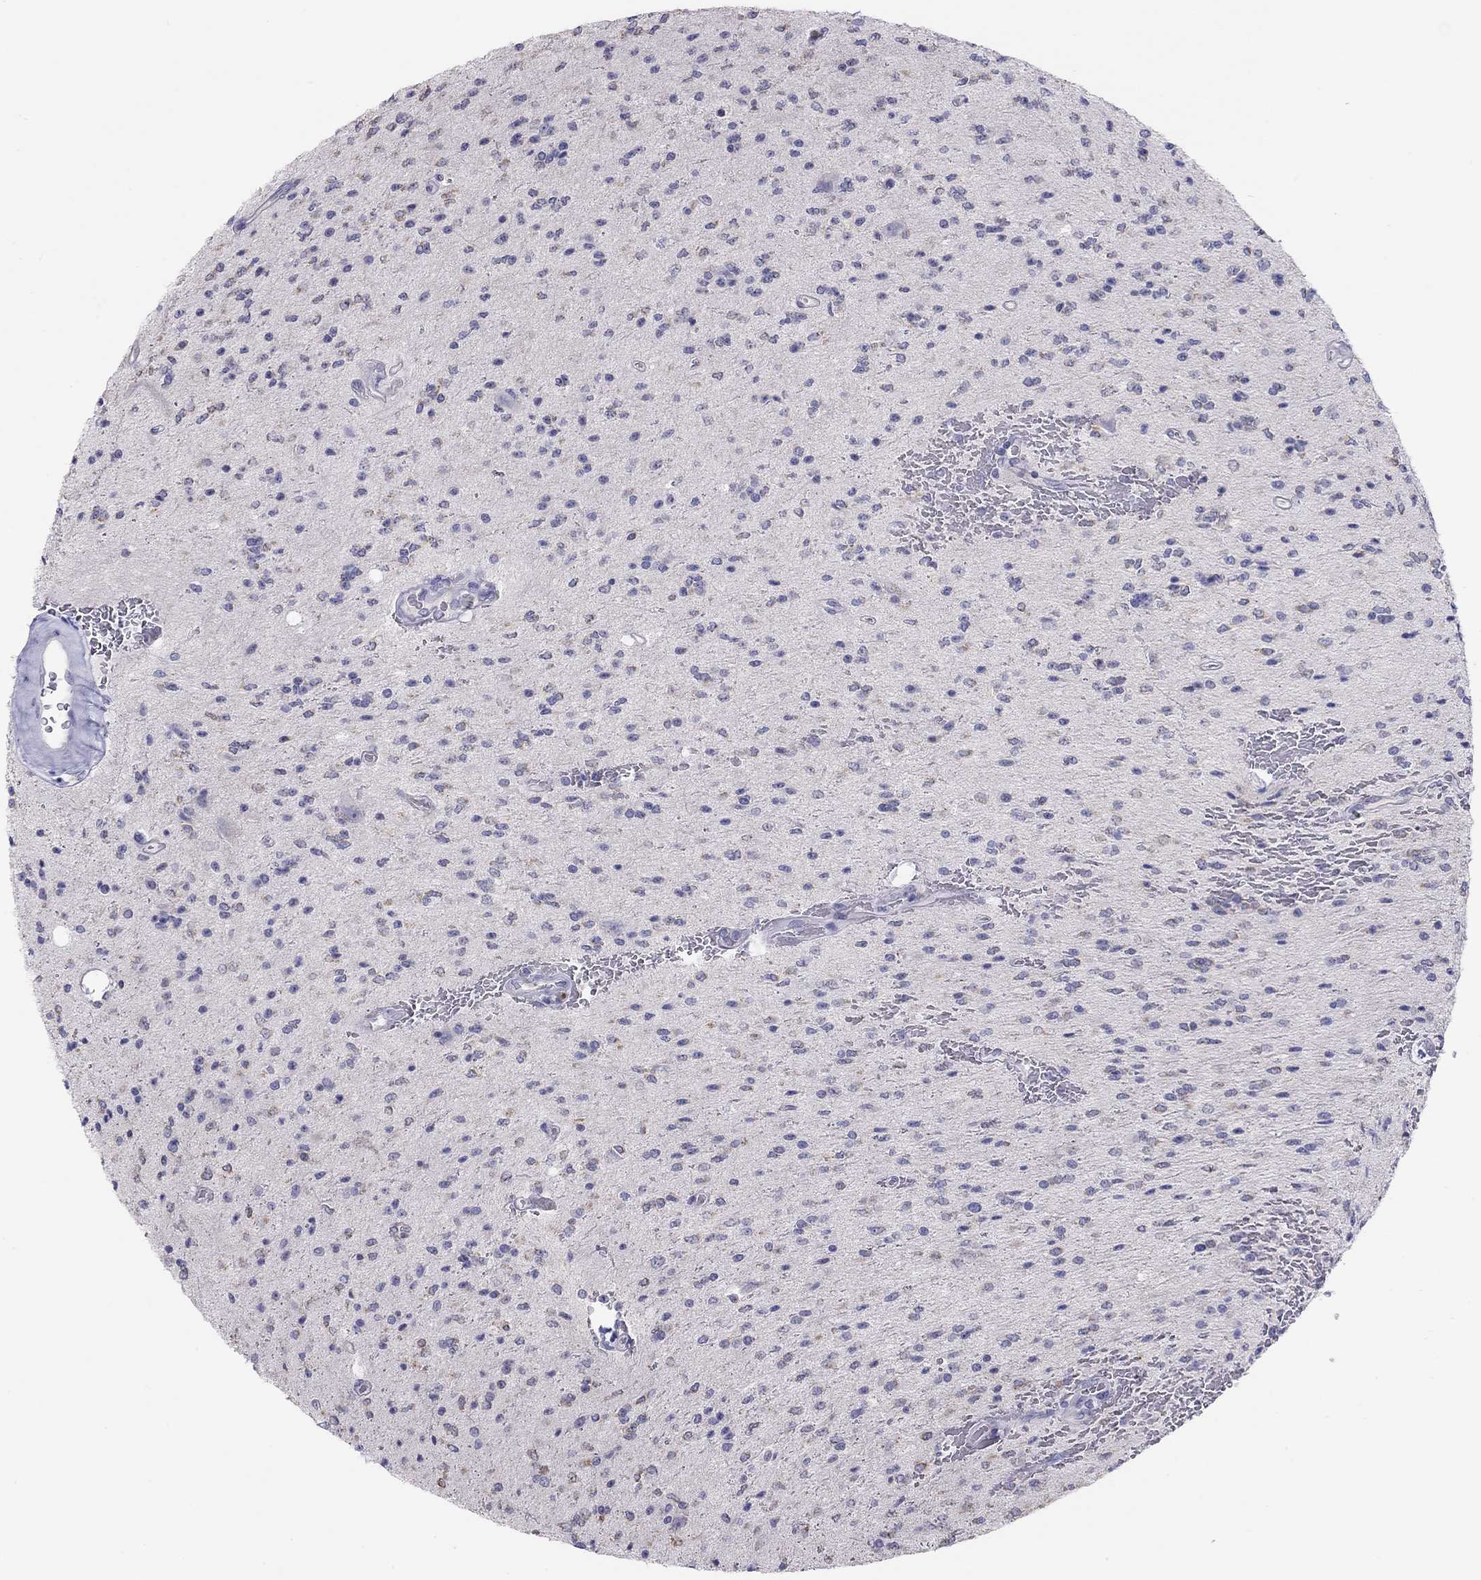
{"staining": {"intensity": "negative", "quantity": "none", "location": "none"}, "tissue": "glioma", "cell_type": "Tumor cells", "image_type": "cancer", "snomed": [{"axis": "morphology", "description": "Glioma, malignant, Low grade"}, {"axis": "topography", "description": "Brain"}], "caption": "DAB (3,3'-diaminobenzidine) immunohistochemical staining of malignant low-grade glioma demonstrates no significant expression in tumor cells. (Immunohistochemistry, brightfield microscopy, high magnification).", "gene": "KCNV2", "patient": {"sex": "male", "age": 67}}